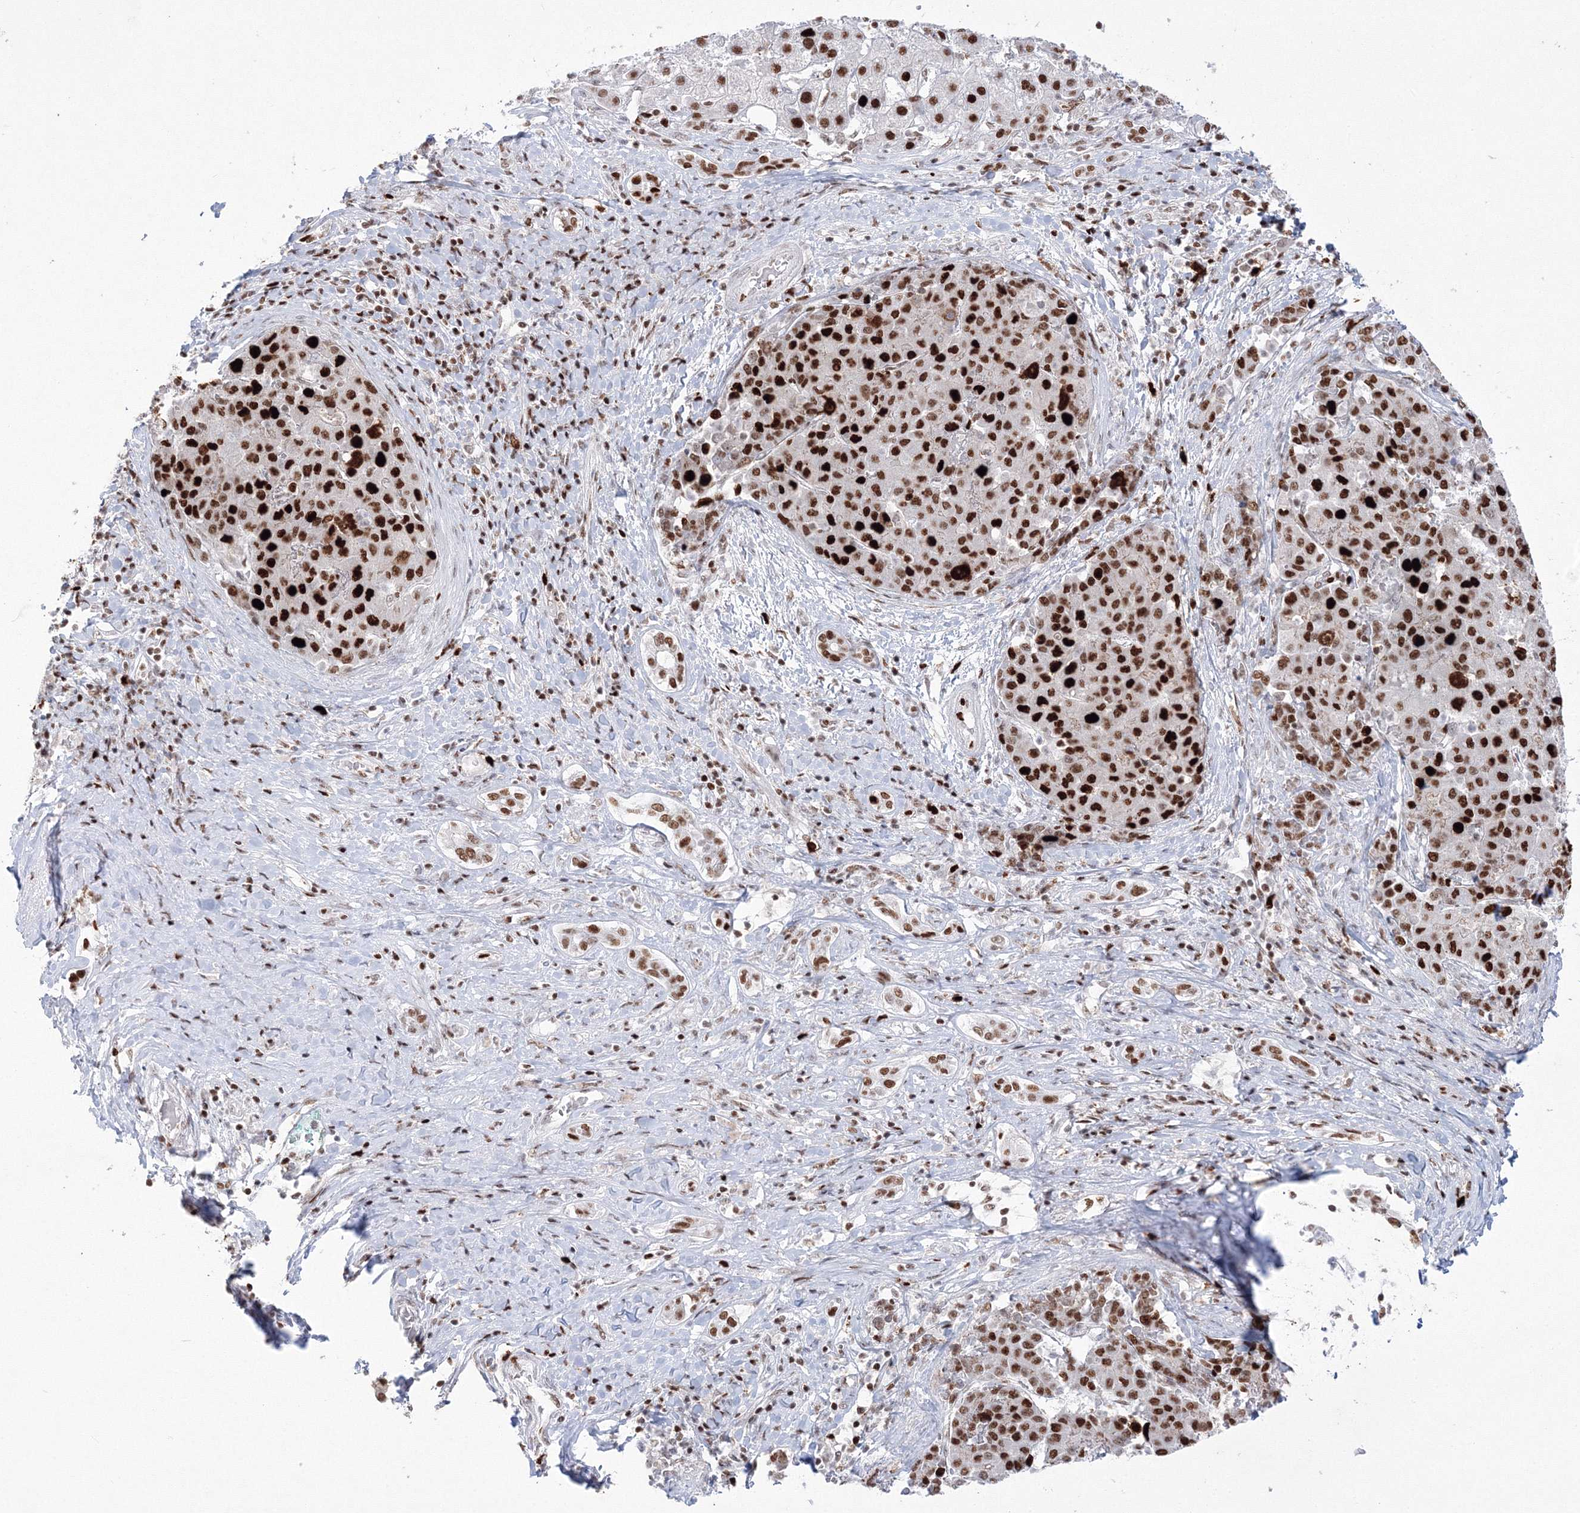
{"staining": {"intensity": "strong", "quantity": ">75%", "location": "nuclear"}, "tissue": "liver cancer", "cell_type": "Tumor cells", "image_type": "cancer", "snomed": [{"axis": "morphology", "description": "Carcinoma, Hepatocellular, NOS"}, {"axis": "topography", "description": "Liver"}], "caption": "IHC photomicrograph of neoplastic tissue: human hepatocellular carcinoma (liver) stained using immunohistochemistry (IHC) shows high levels of strong protein expression localized specifically in the nuclear of tumor cells, appearing as a nuclear brown color.", "gene": "LIG1", "patient": {"sex": "male", "age": 65}}